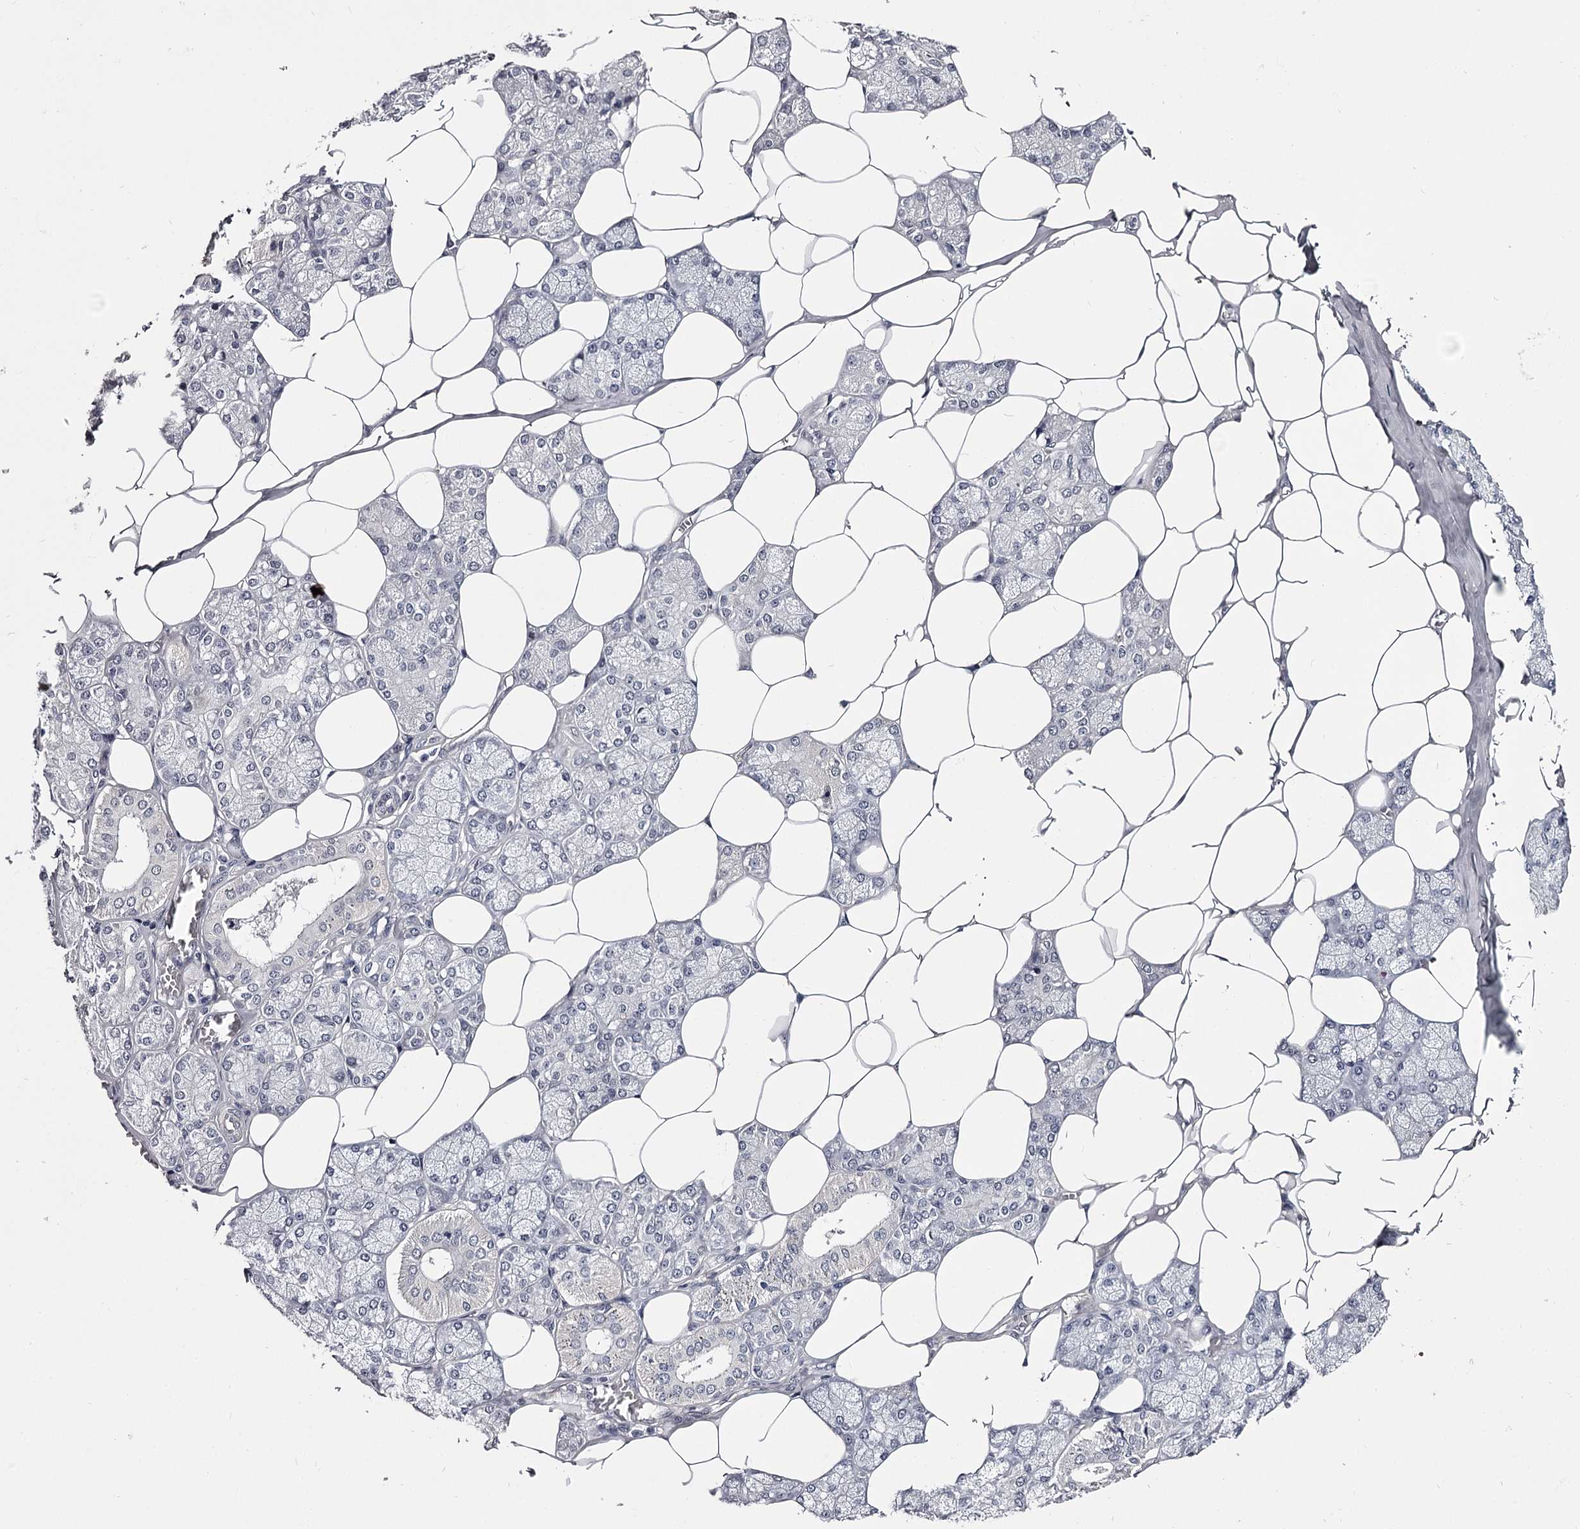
{"staining": {"intensity": "negative", "quantity": "none", "location": "none"}, "tissue": "salivary gland", "cell_type": "Glandular cells", "image_type": "normal", "snomed": [{"axis": "morphology", "description": "Normal tissue, NOS"}, {"axis": "topography", "description": "Salivary gland"}], "caption": "Immunohistochemical staining of benign salivary gland reveals no significant positivity in glandular cells. The staining was performed using DAB to visualize the protein expression in brown, while the nuclei were stained in blue with hematoxylin (Magnification: 20x).", "gene": "OVOL2", "patient": {"sex": "male", "age": 62}}